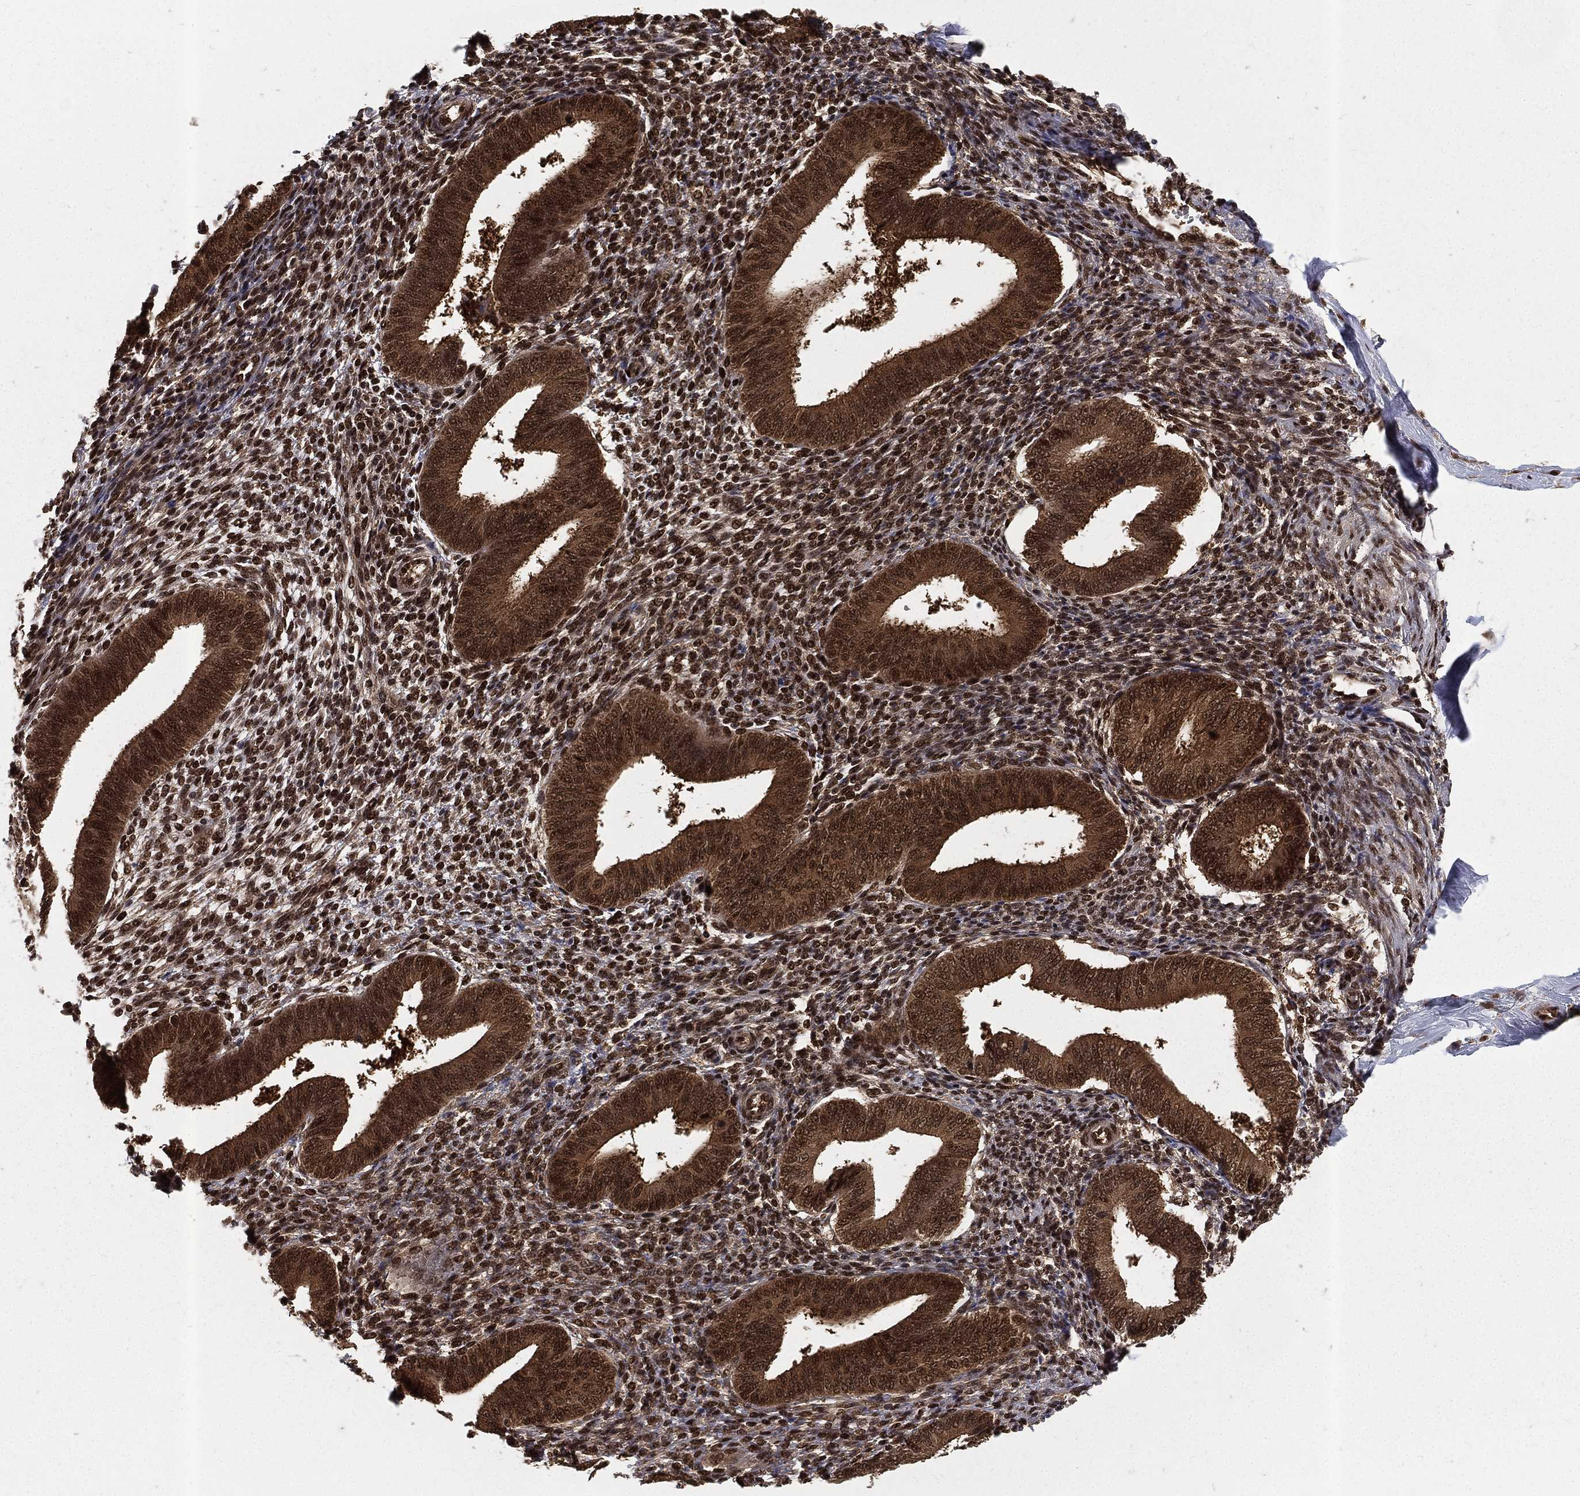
{"staining": {"intensity": "strong", "quantity": ">75%", "location": "nuclear"}, "tissue": "endometrium", "cell_type": "Cells in endometrial stroma", "image_type": "normal", "snomed": [{"axis": "morphology", "description": "Normal tissue, NOS"}, {"axis": "topography", "description": "Endometrium"}], "caption": "Protein analysis of unremarkable endometrium reveals strong nuclear positivity in approximately >75% of cells in endometrial stroma.", "gene": "COPS4", "patient": {"sex": "female", "age": 39}}